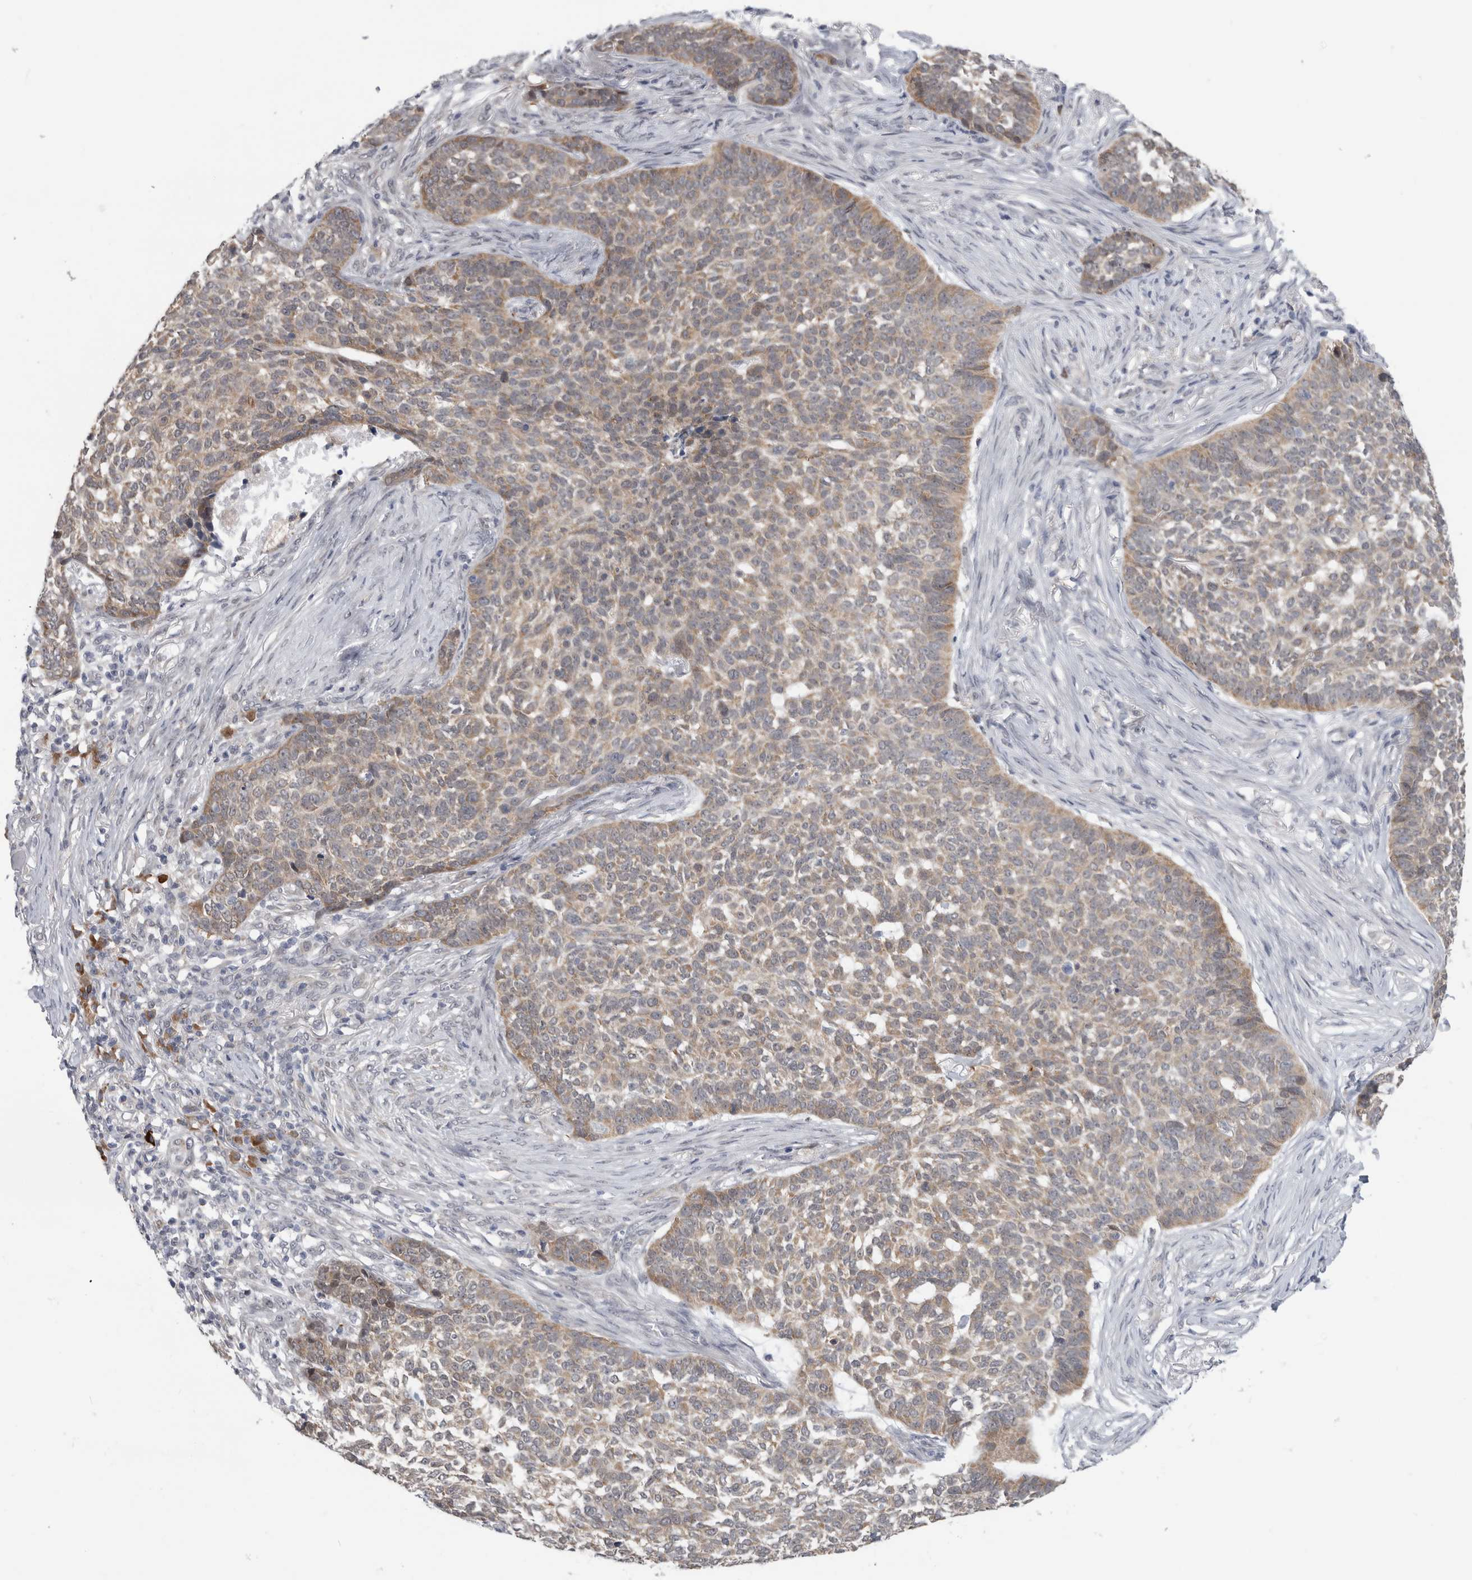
{"staining": {"intensity": "weak", "quantity": ">75%", "location": "cytoplasmic/membranous"}, "tissue": "skin cancer", "cell_type": "Tumor cells", "image_type": "cancer", "snomed": [{"axis": "morphology", "description": "Basal cell carcinoma"}, {"axis": "topography", "description": "Skin"}], "caption": "The immunohistochemical stain highlights weak cytoplasmic/membranous expression in tumor cells of basal cell carcinoma (skin) tissue.", "gene": "TMEM242", "patient": {"sex": "male", "age": 85}}